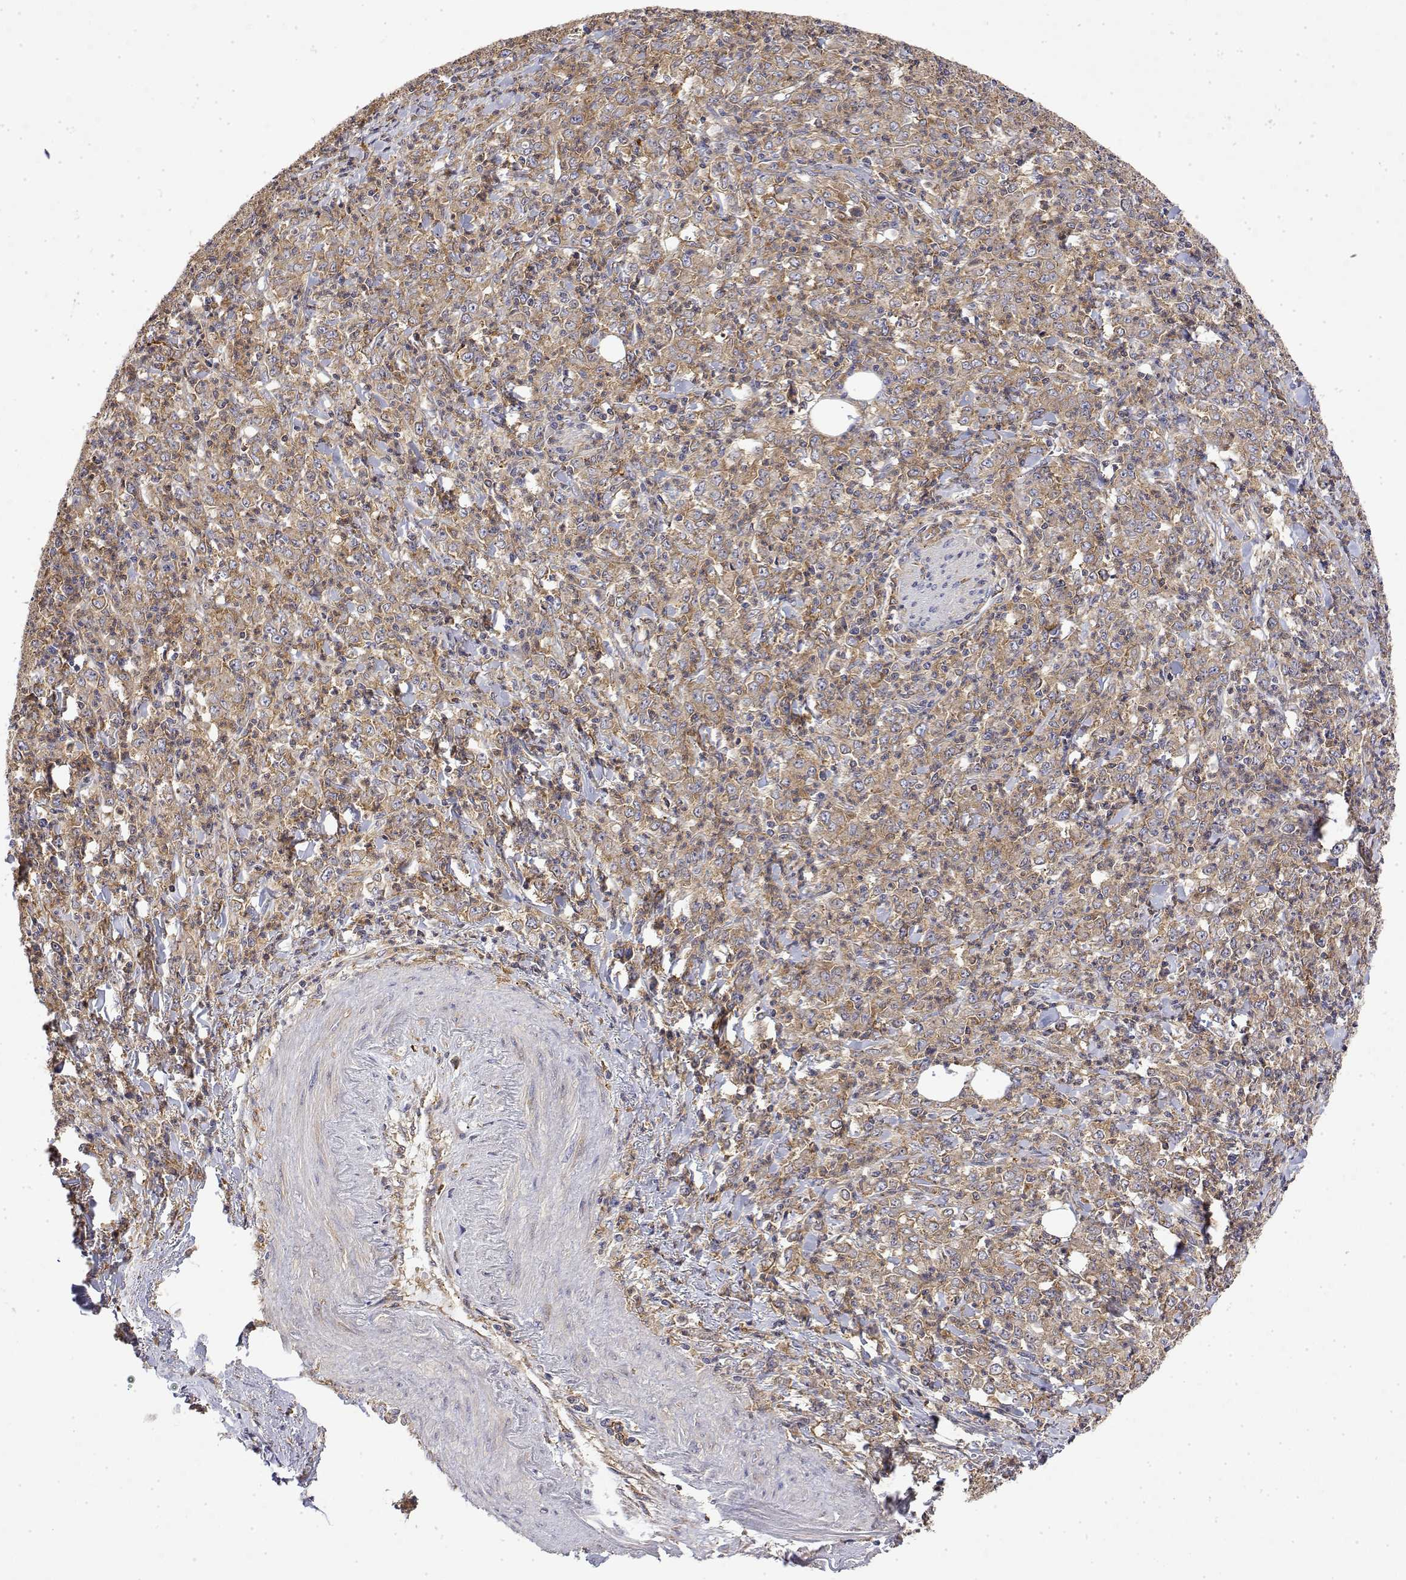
{"staining": {"intensity": "weak", "quantity": ">75%", "location": "cytoplasmic/membranous"}, "tissue": "stomach cancer", "cell_type": "Tumor cells", "image_type": "cancer", "snomed": [{"axis": "morphology", "description": "Adenocarcinoma, NOS"}, {"axis": "topography", "description": "Stomach, lower"}], "caption": "Weak cytoplasmic/membranous positivity is present in about >75% of tumor cells in stomach cancer (adenocarcinoma). (DAB (3,3'-diaminobenzidine) IHC with brightfield microscopy, high magnification).", "gene": "PACSIN2", "patient": {"sex": "female", "age": 71}}